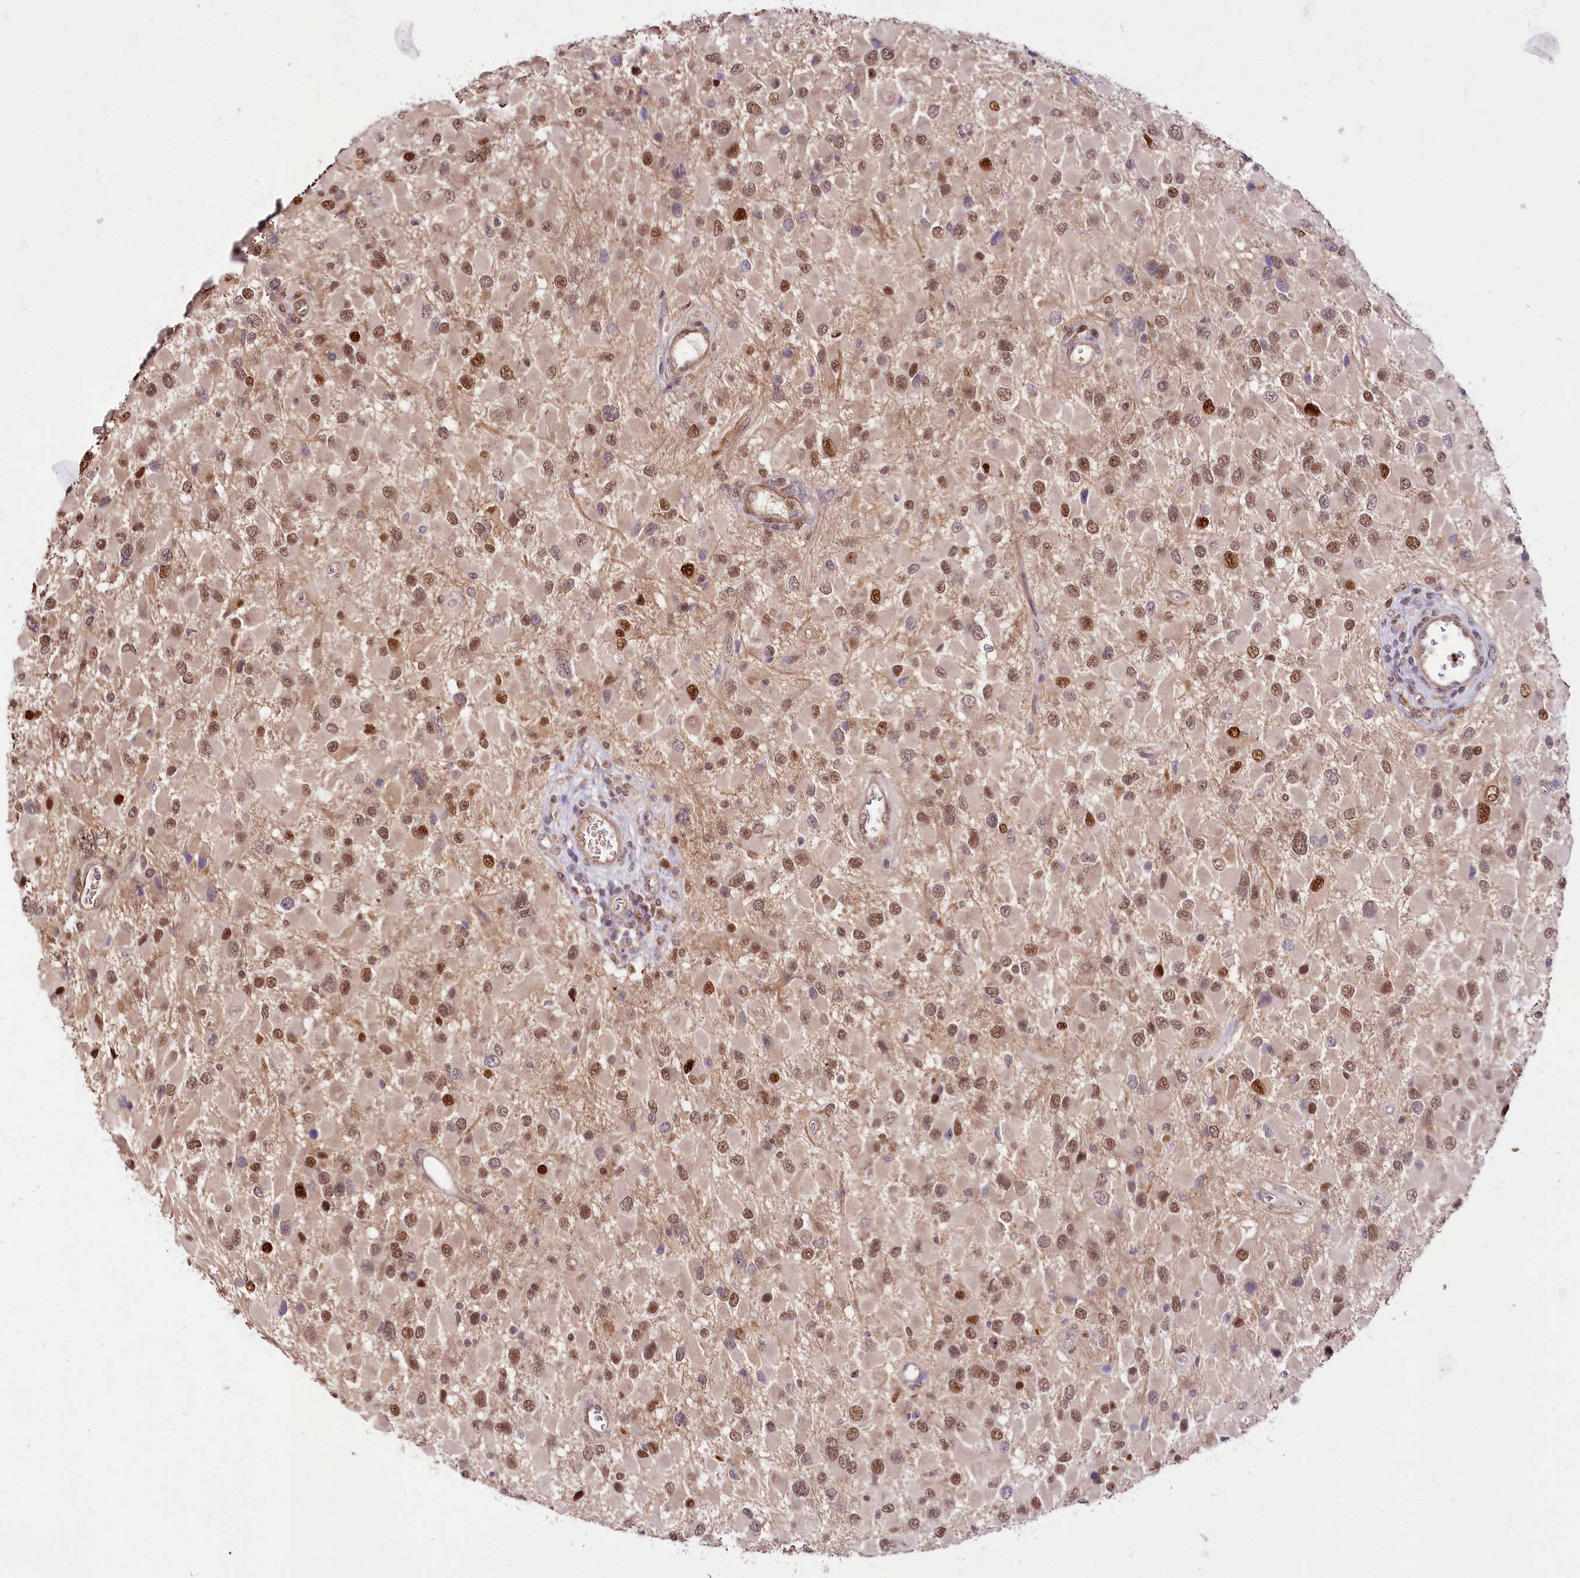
{"staining": {"intensity": "moderate", "quantity": ">75%", "location": "nuclear"}, "tissue": "glioma", "cell_type": "Tumor cells", "image_type": "cancer", "snomed": [{"axis": "morphology", "description": "Glioma, malignant, High grade"}, {"axis": "topography", "description": "Brain"}], "caption": "Immunohistochemical staining of human glioma reveals medium levels of moderate nuclear staining in about >75% of tumor cells.", "gene": "GNL3L", "patient": {"sex": "male", "age": 53}}